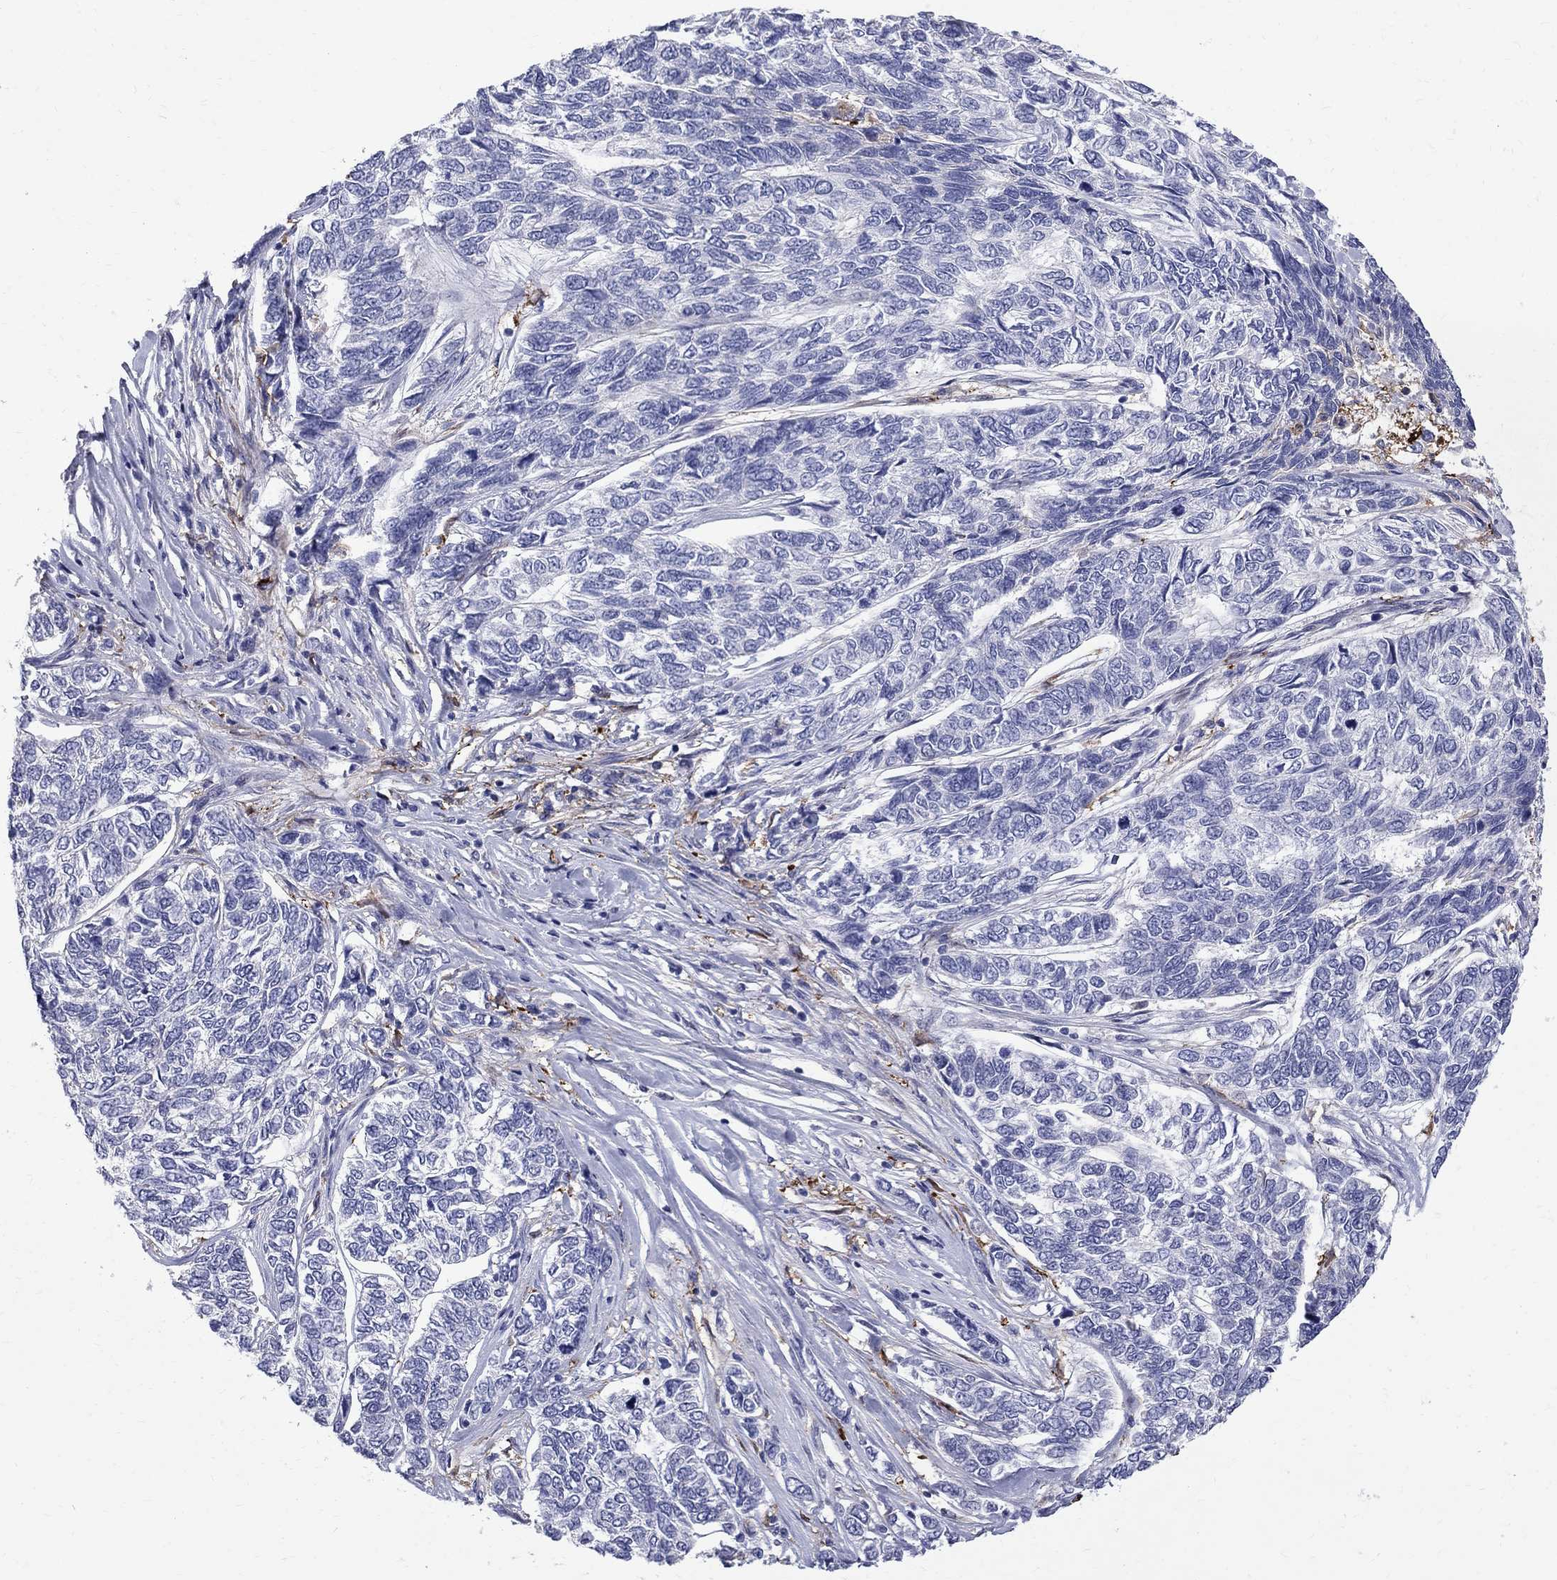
{"staining": {"intensity": "negative", "quantity": "none", "location": "none"}, "tissue": "skin cancer", "cell_type": "Tumor cells", "image_type": "cancer", "snomed": [{"axis": "morphology", "description": "Basal cell carcinoma"}, {"axis": "topography", "description": "Skin"}], "caption": "Skin cancer was stained to show a protein in brown. There is no significant positivity in tumor cells.", "gene": "AGER", "patient": {"sex": "female", "age": 65}}